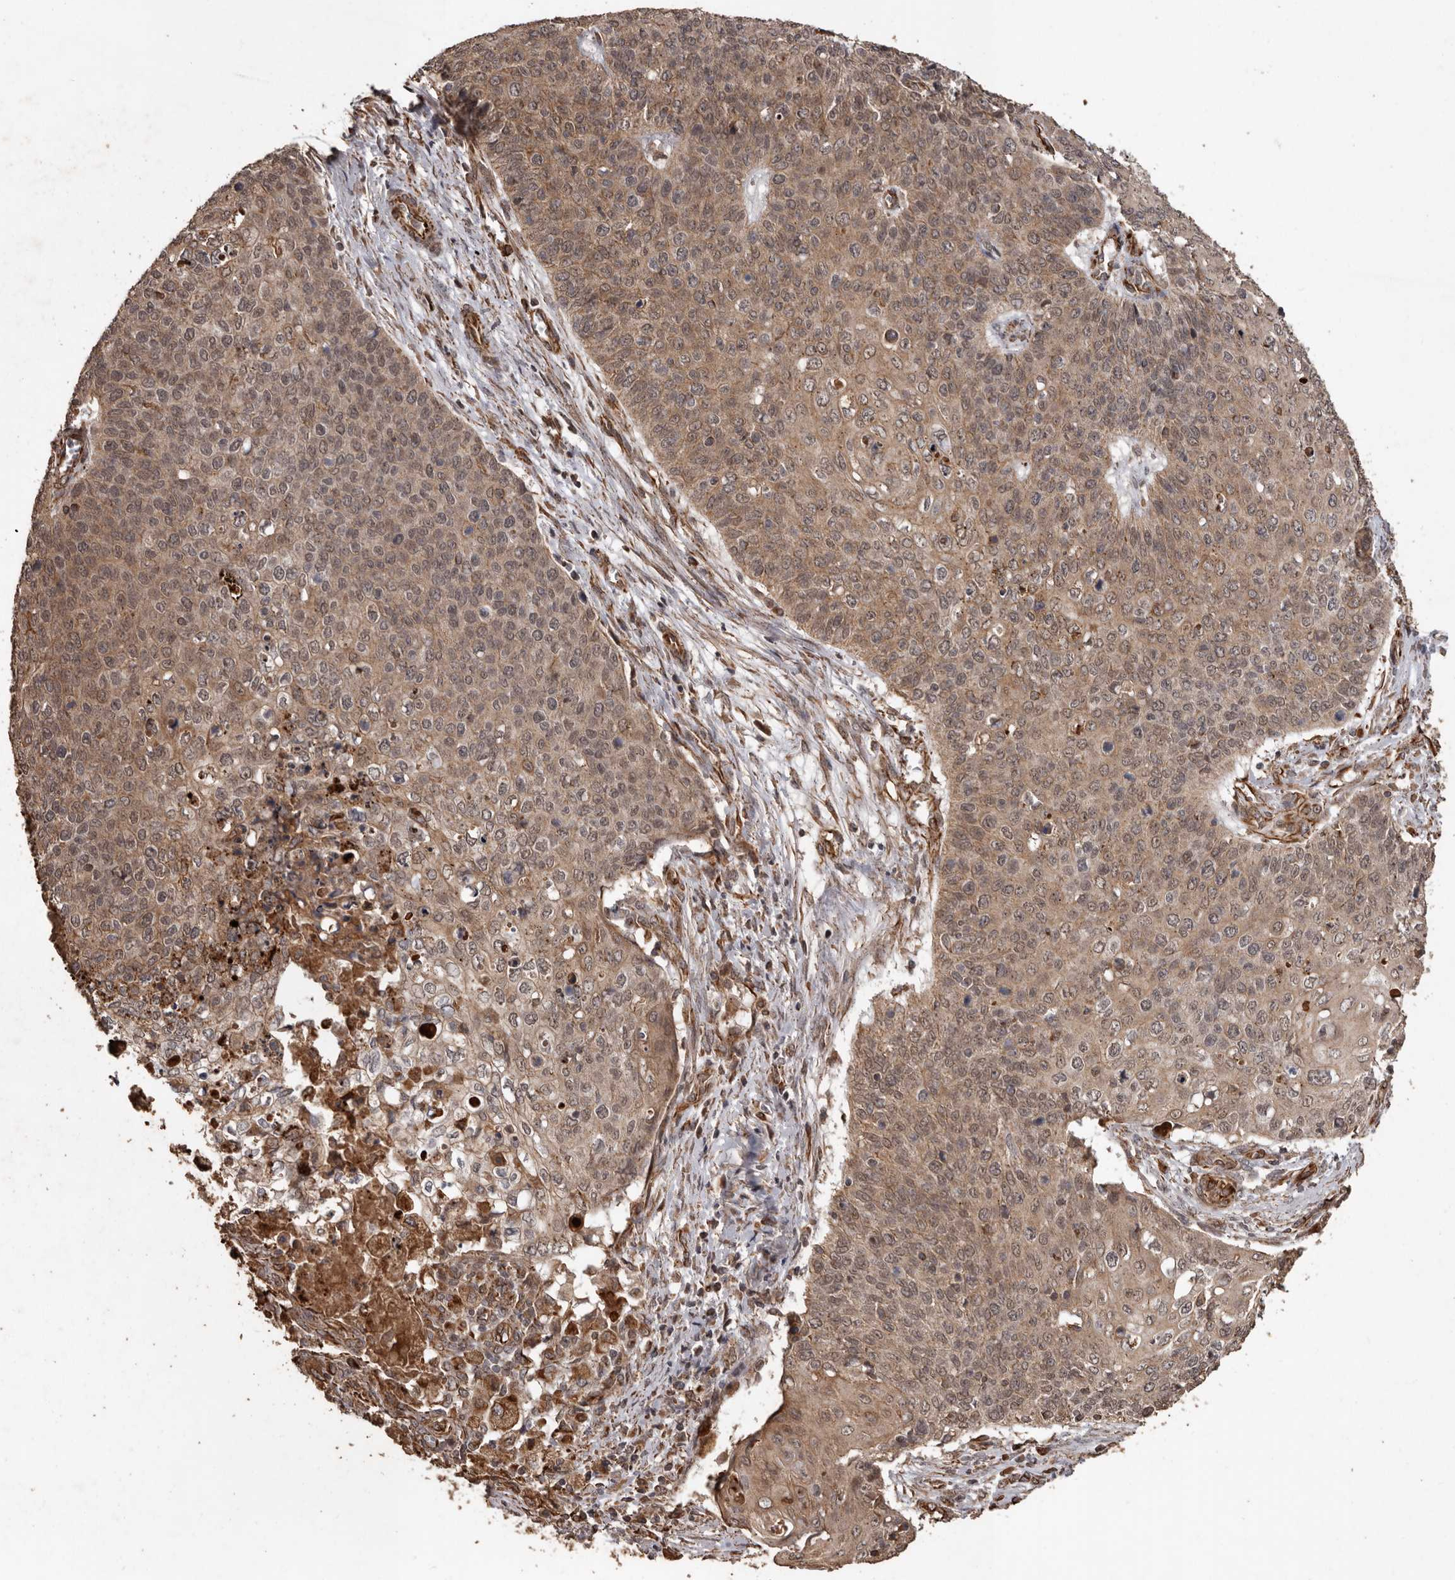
{"staining": {"intensity": "moderate", "quantity": ">75%", "location": "cytoplasmic/membranous,nuclear"}, "tissue": "cervical cancer", "cell_type": "Tumor cells", "image_type": "cancer", "snomed": [{"axis": "morphology", "description": "Squamous cell carcinoma, NOS"}, {"axis": "topography", "description": "Cervix"}], "caption": "Tumor cells display medium levels of moderate cytoplasmic/membranous and nuclear positivity in approximately >75% of cells in human cervical squamous cell carcinoma.", "gene": "BRAT1", "patient": {"sex": "female", "age": 39}}